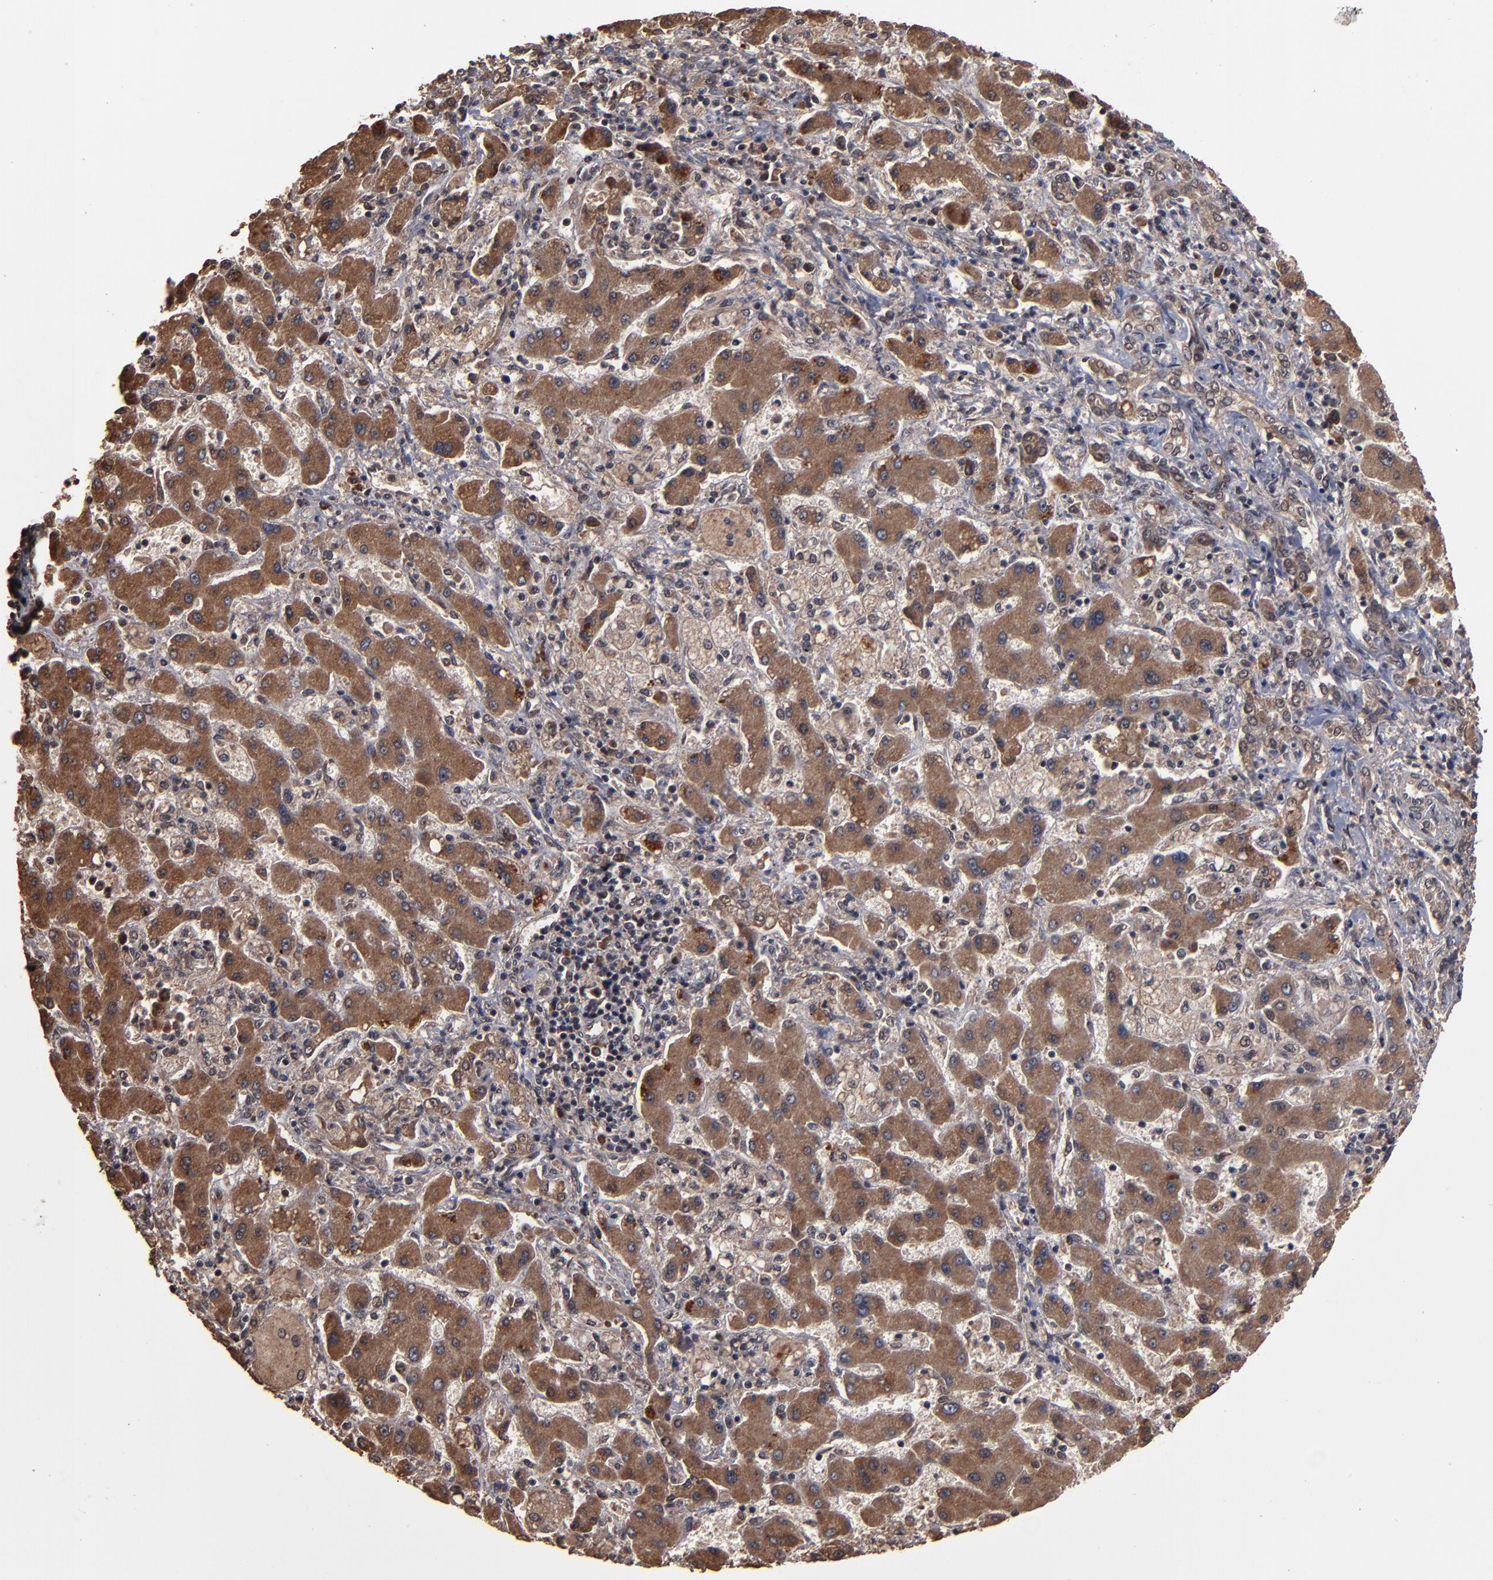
{"staining": {"intensity": "weak", "quantity": "25%-75%", "location": "cytoplasmic/membranous"}, "tissue": "liver cancer", "cell_type": "Tumor cells", "image_type": "cancer", "snomed": [{"axis": "morphology", "description": "Cholangiocarcinoma"}, {"axis": "topography", "description": "Liver"}], "caption": "Liver cancer stained with a brown dye displays weak cytoplasmic/membranous positive expression in about 25%-75% of tumor cells.", "gene": "NXF2B", "patient": {"sex": "male", "age": 50}}